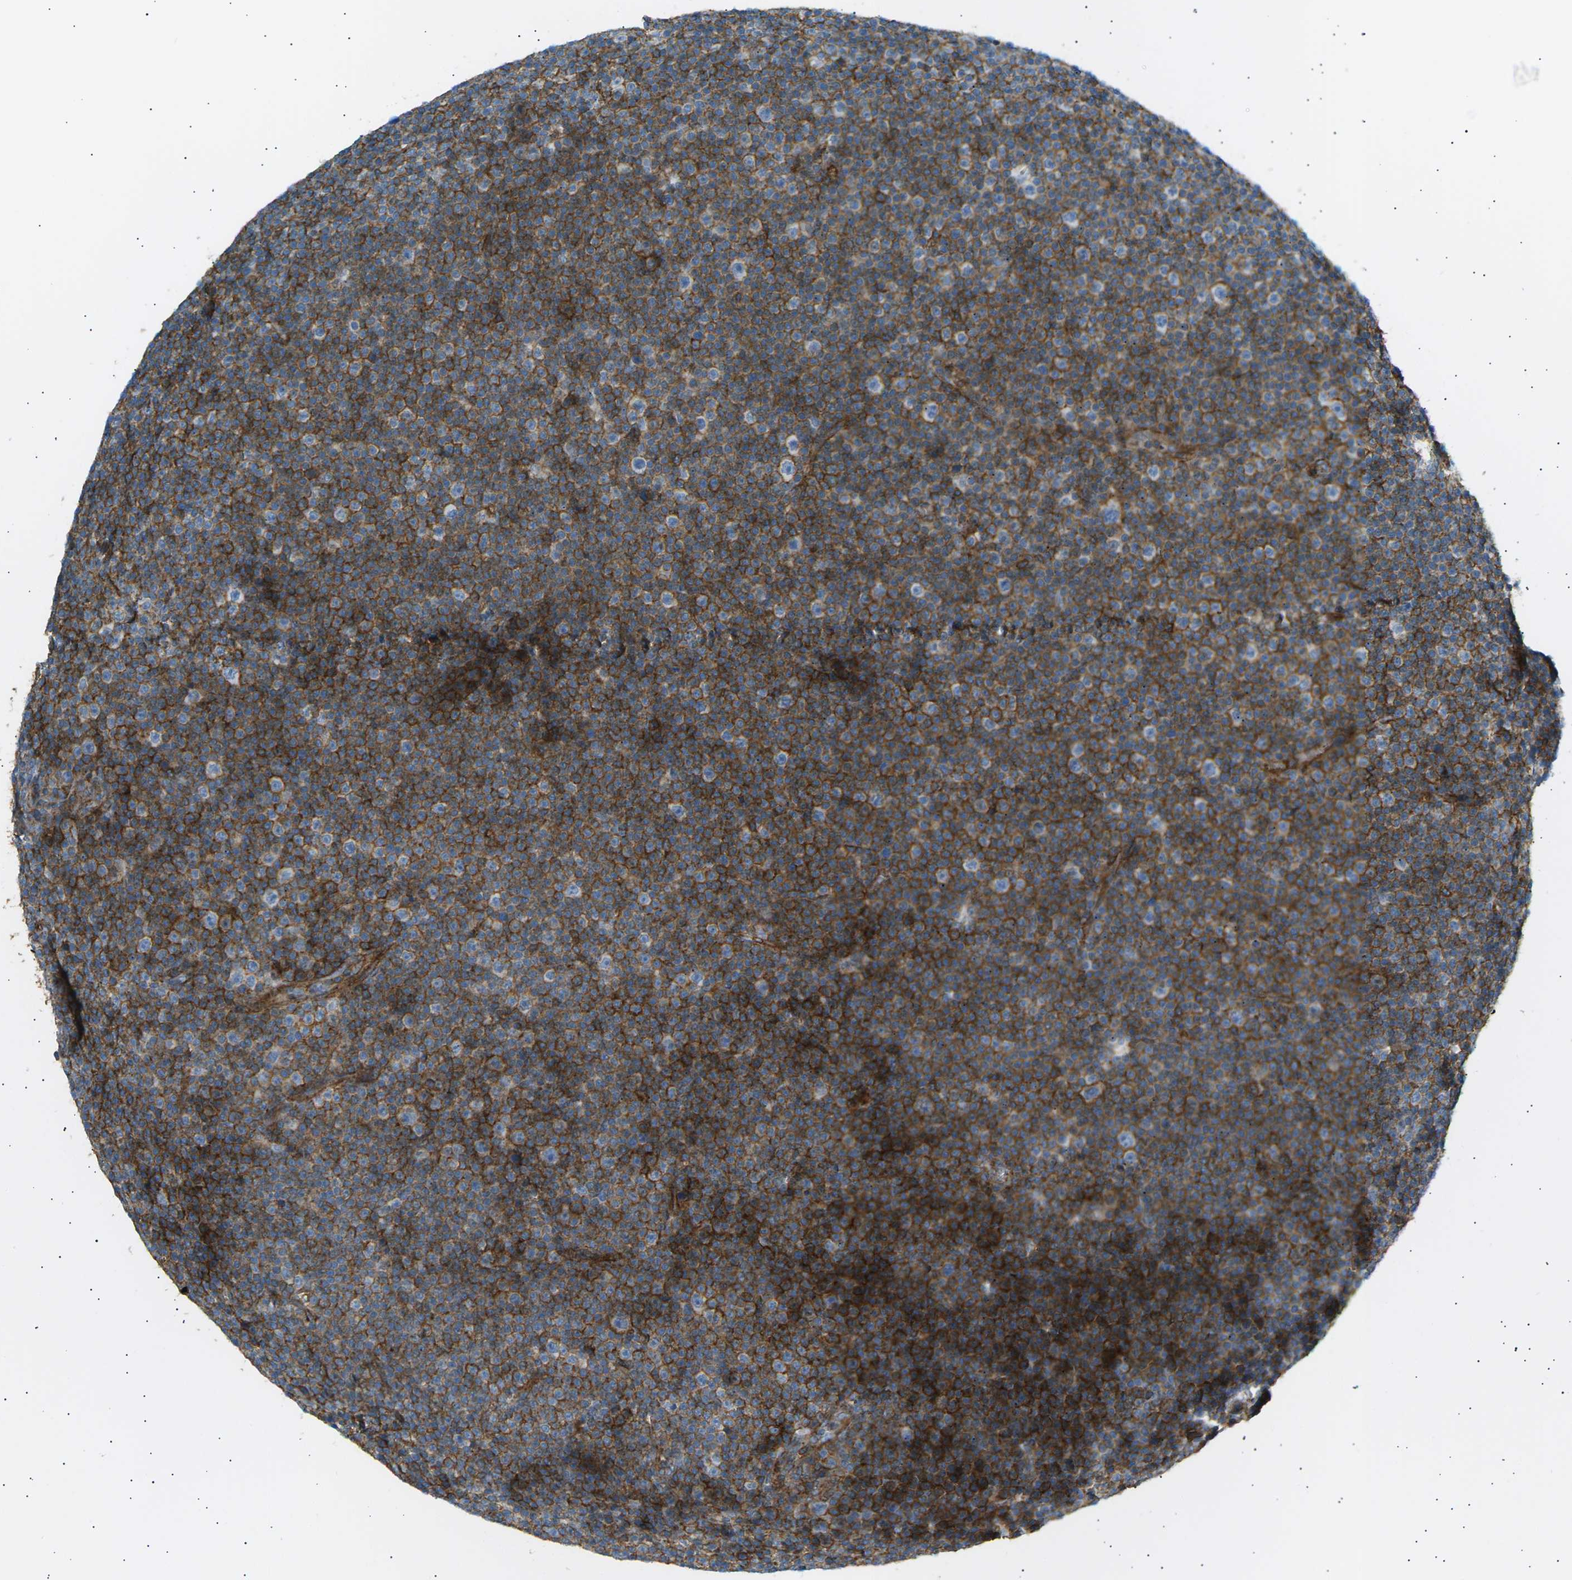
{"staining": {"intensity": "moderate", "quantity": "<25%", "location": "cytoplasmic/membranous"}, "tissue": "lymphoma", "cell_type": "Tumor cells", "image_type": "cancer", "snomed": [{"axis": "morphology", "description": "Malignant lymphoma, non-Hodgkin's type, Low grade"}, {"axis": "topography", "description": "Lymph node"}], "caption": "About <25% of tumor cells in lymphoma show moderate cytoplasmic/membranous protein expression as visualized by brown immunohistochemical staining.", "gene": "ATP2B4", "patient": {"sex": "female", "age": 67}}